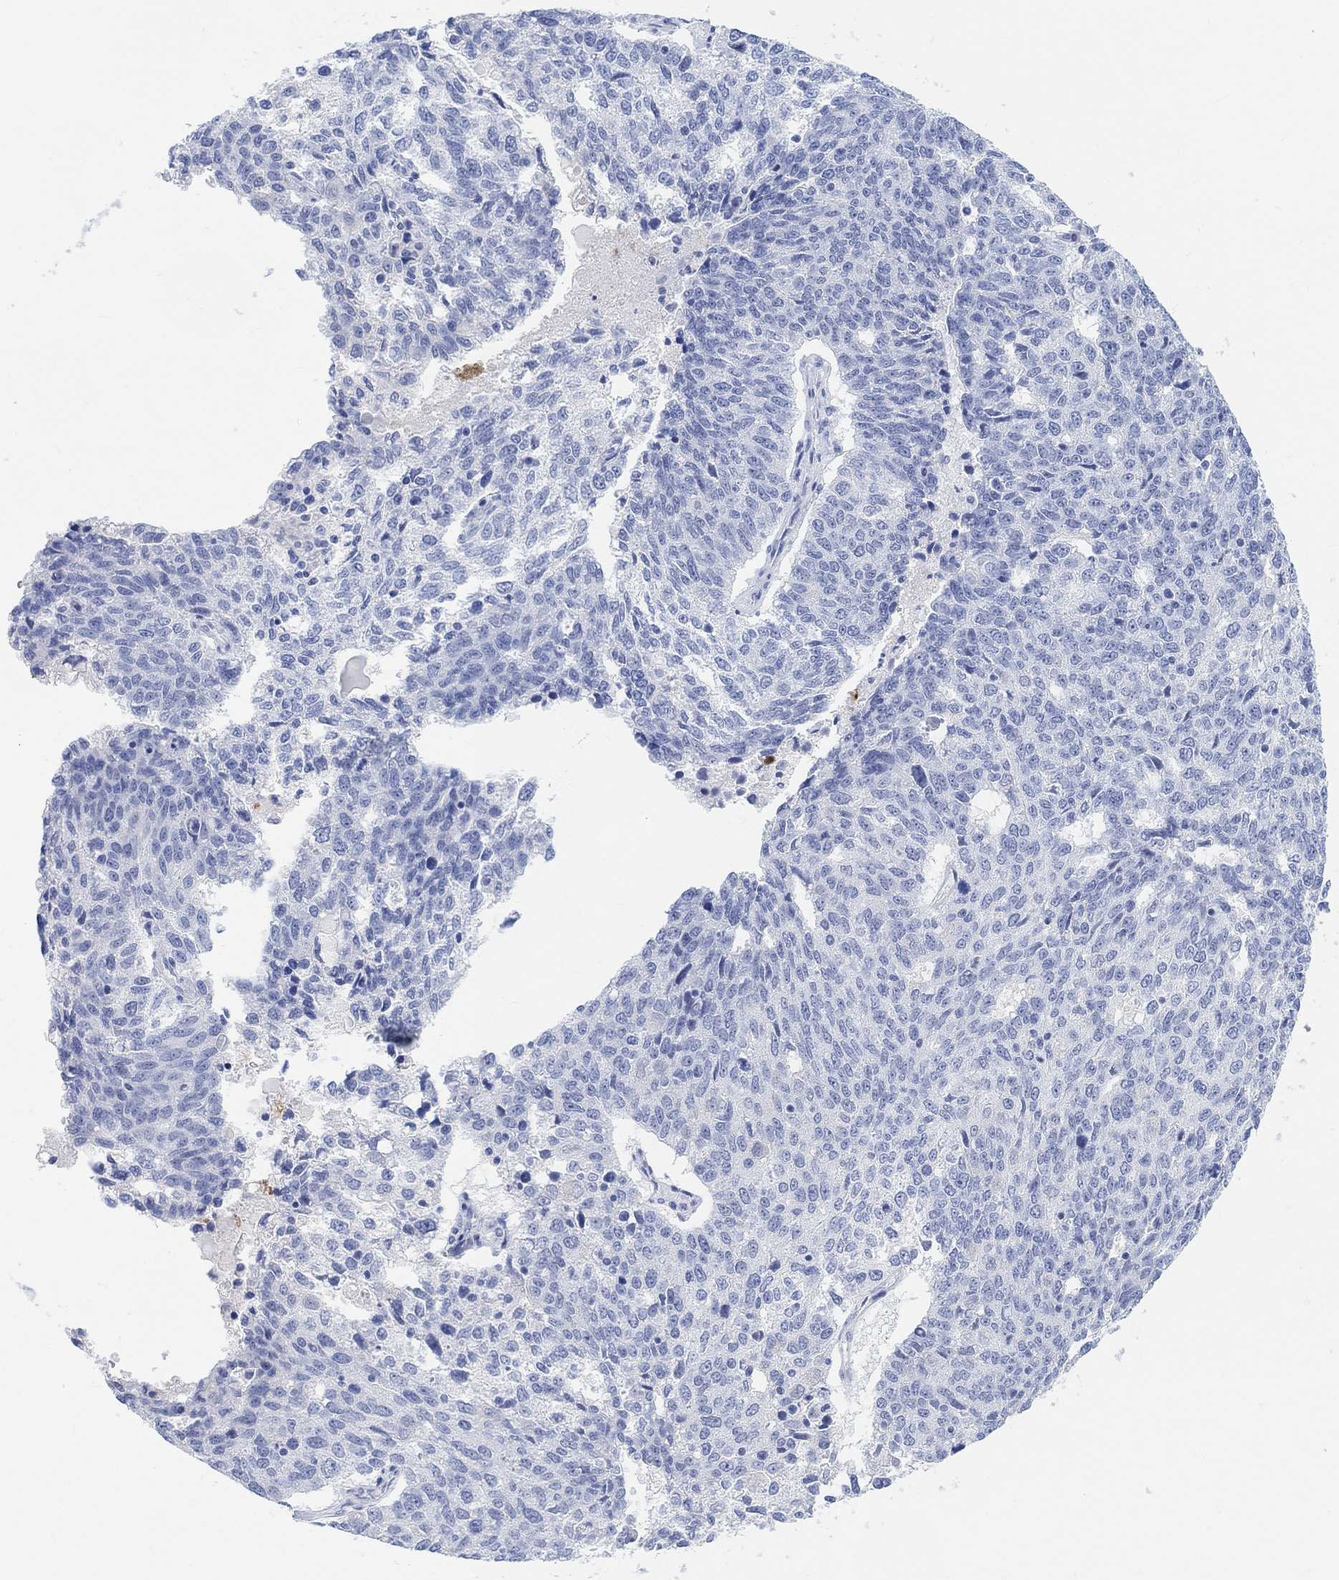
{"staining": {"intensity": "negative", "quantity": "none", "location": "none"}, "tissue": "ovarian cancer", "cell_type": "Tumor cells", "image_type": "cancer", "snomed": [{"axis": "morphology", "description": "Cystadenocarcinoma, serous, NOS"}, {"axis": "topography", "description": "Ovary"}], "caption": "Histopathology image shows no protein expression in tumor cells of ovarian cancer tissue. (Stains: DAB IHC with hematoxylin counter stain, Microscopy: brightfield microscopy at high magnification).", "gene": "ENO4", "patient": {"sex": "female", "age": 71}}